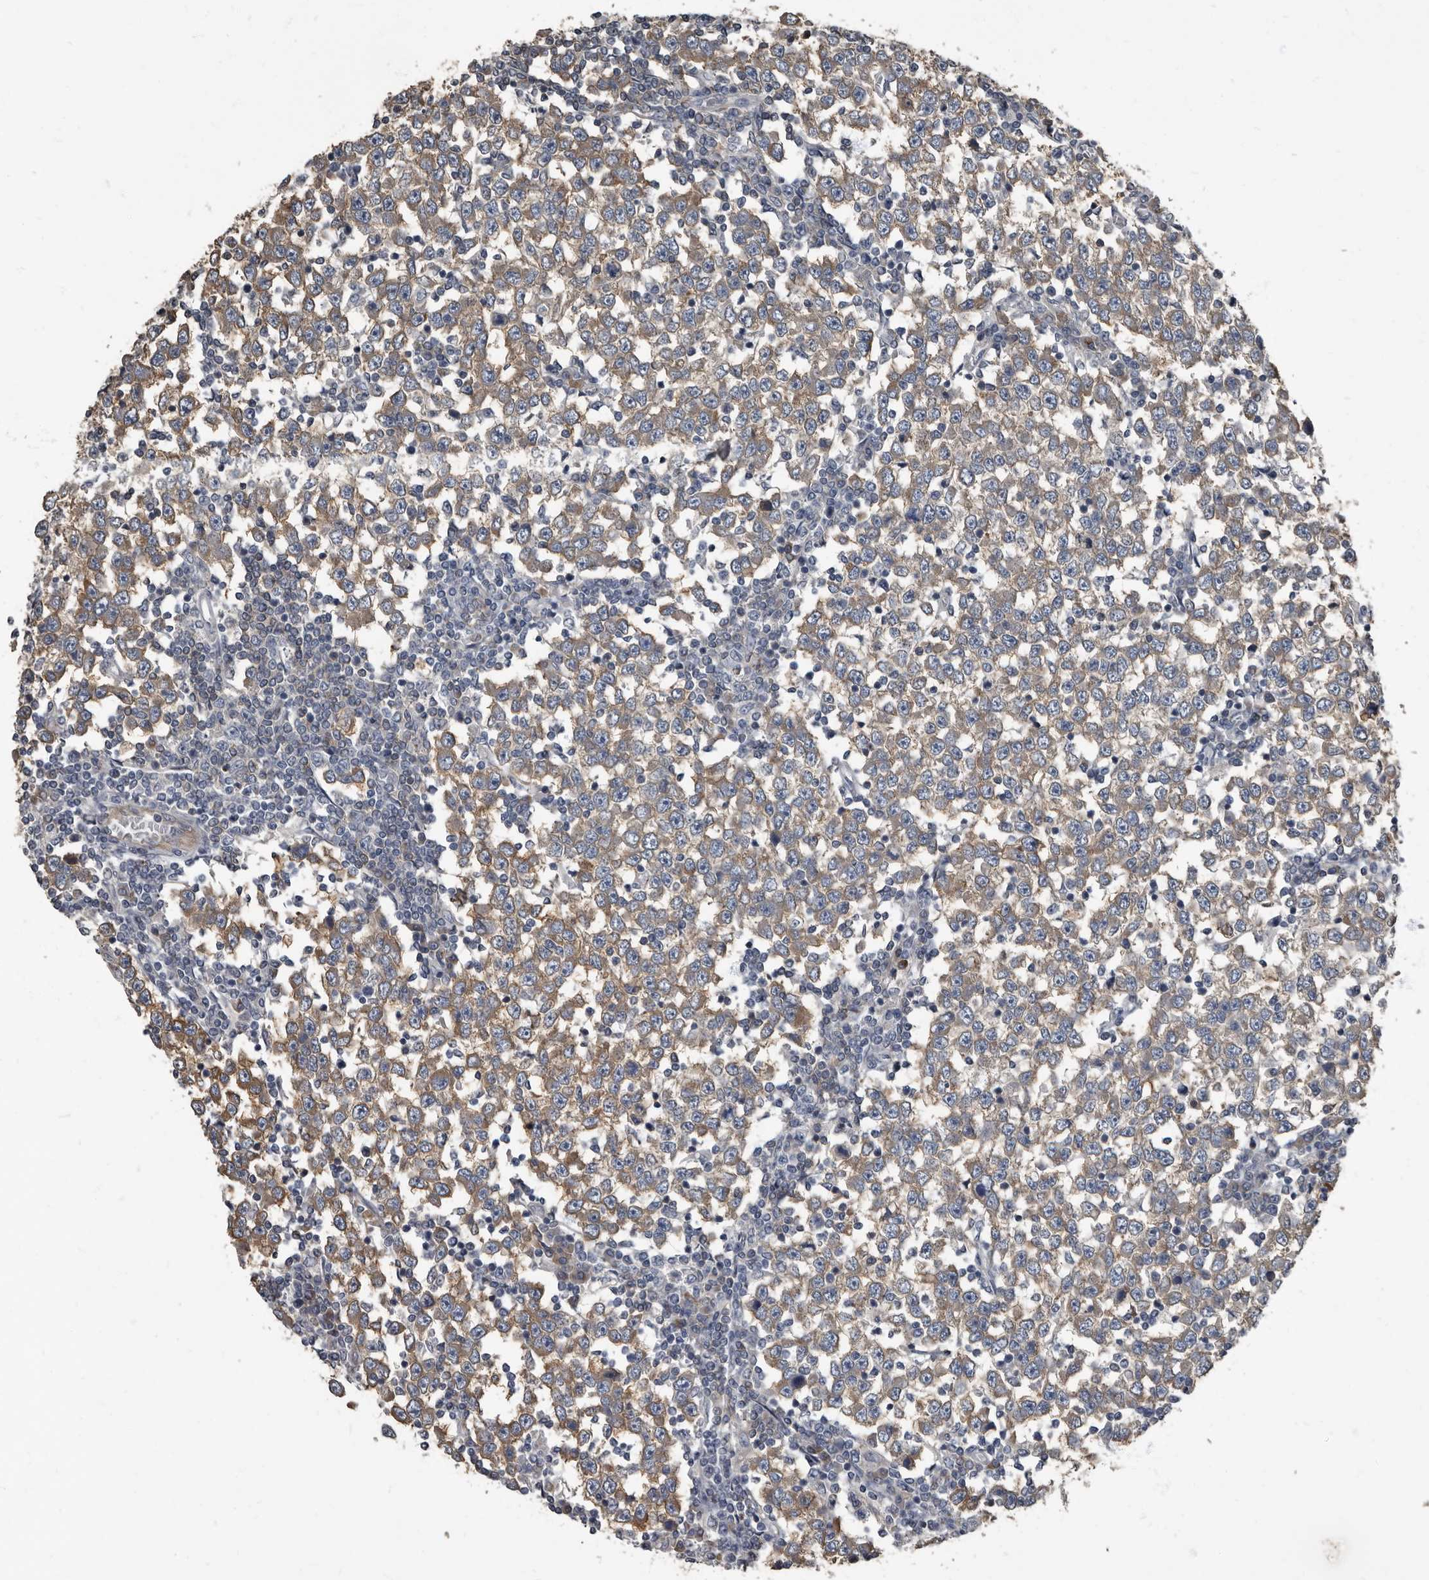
{"staining": {"intensity": "moderate", "quantity": ">75%", "location": "cytoplasmic/membranous"}, "tissue": "testis cancer", "cell_type": "Tumor cells", "image_type": "cancer", "snomed": [{"axis": "morphology", "description": "Seminoma, NOS"}, {"axis": "topography", "description": "Testis"}], "caption": "Protein analysis of testis cancer tissue reveals moderate cytoplasmic/membranous expression in about >75% of tumor cells.", "gene": "TPD52L1", "patient": {"sex": "male", "age": 65}}